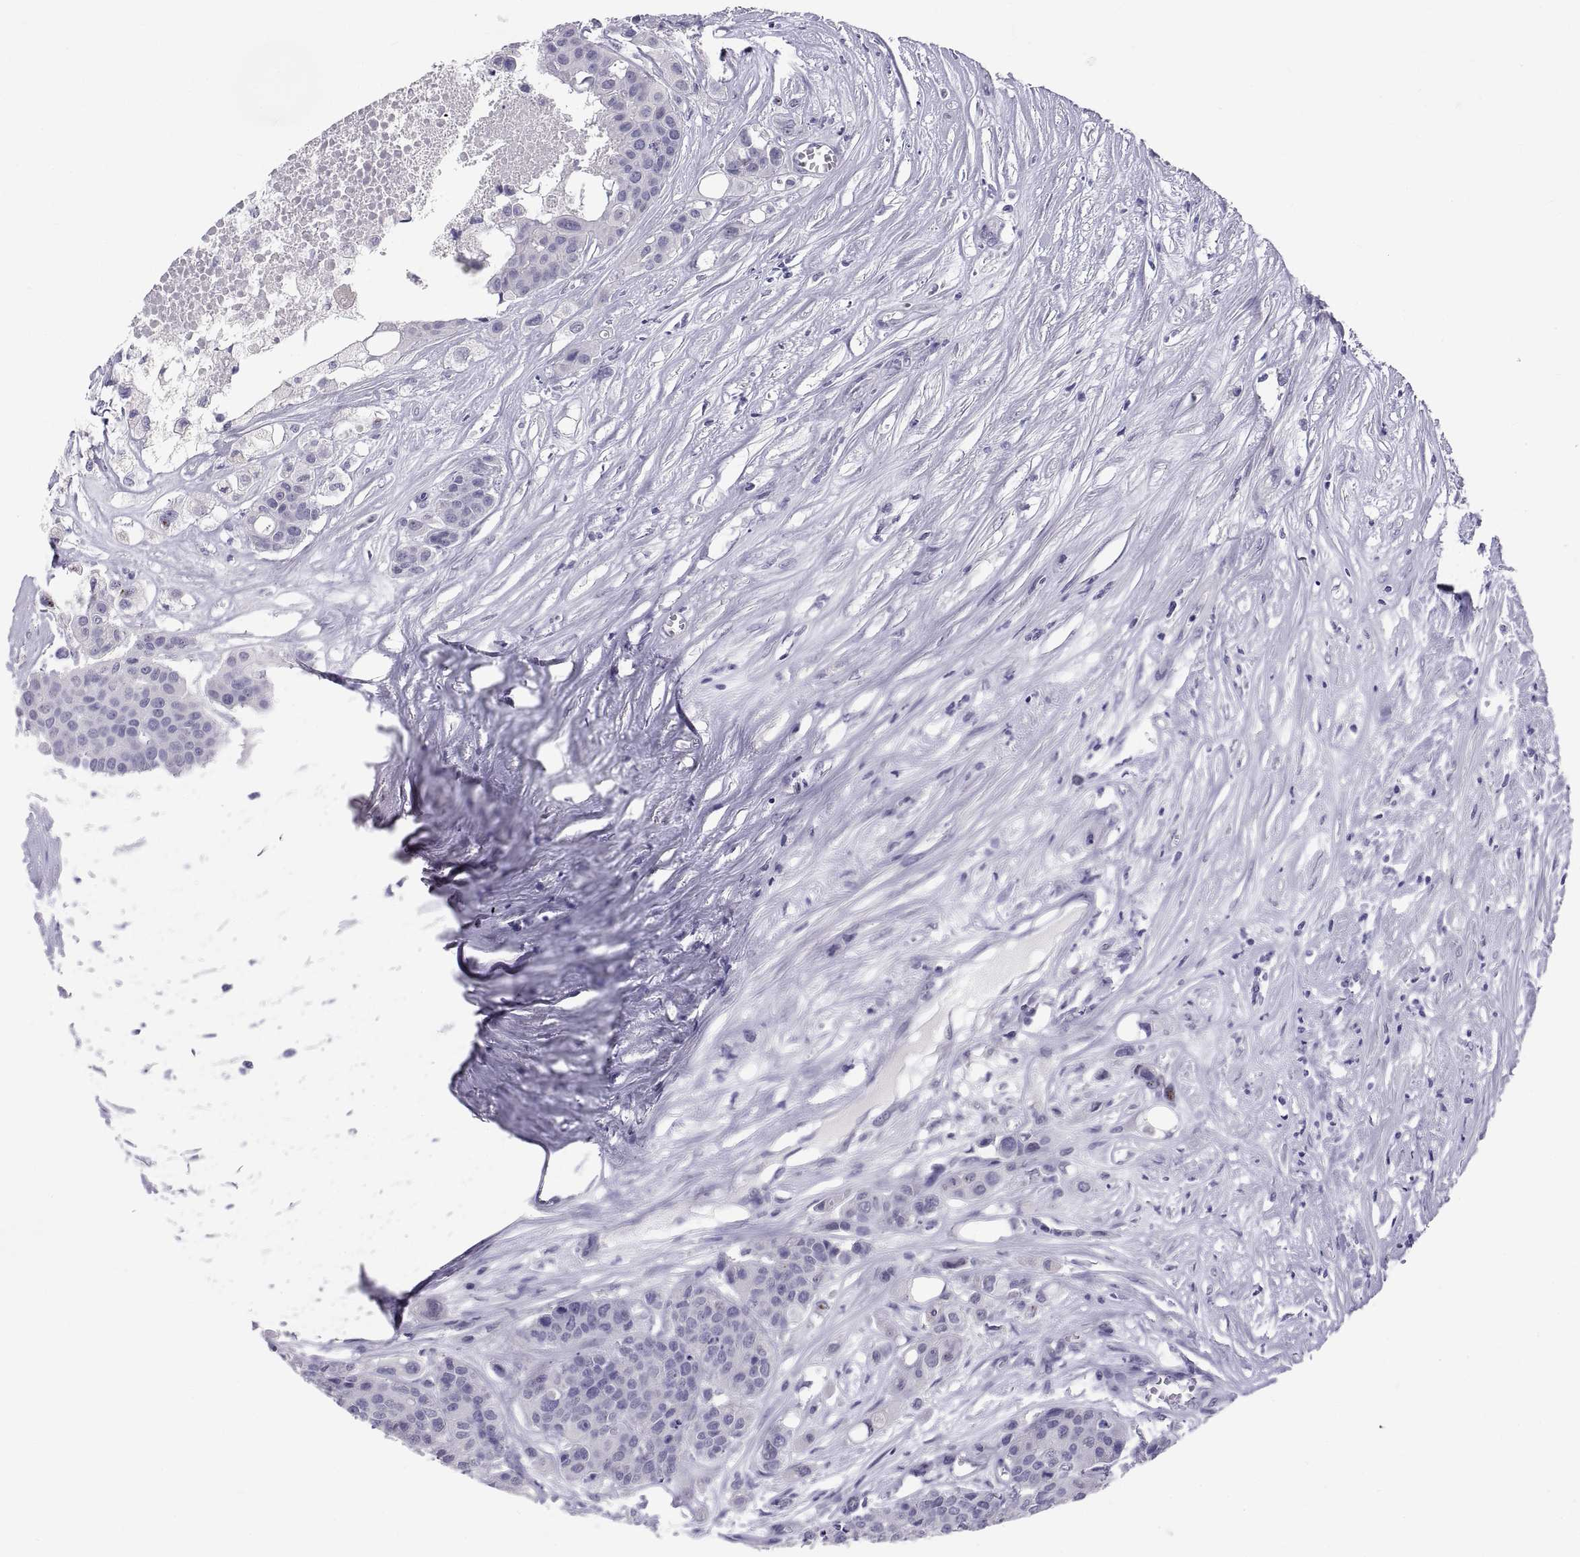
{"staining": {"intensity": "negative", "quantity": "none", "location": "none"}, "tissue": "carcinoid", "cell_type": "Tumor cells", "image_type": "cancer", "snomed": [{"axis": "morphology", "description": "Carcinoid, malignant, NOS"}, {"axis": "topography", "description": "Colon"}], "caption": "Immunohistochemistry histopathology image of neoplastic tissue: human malignant carcinoid stained with DAB demonstrates no significant protein positivity in tumor cells.", "gene": "TEX13A", "patient": {"sex": "male", "age": 81}}